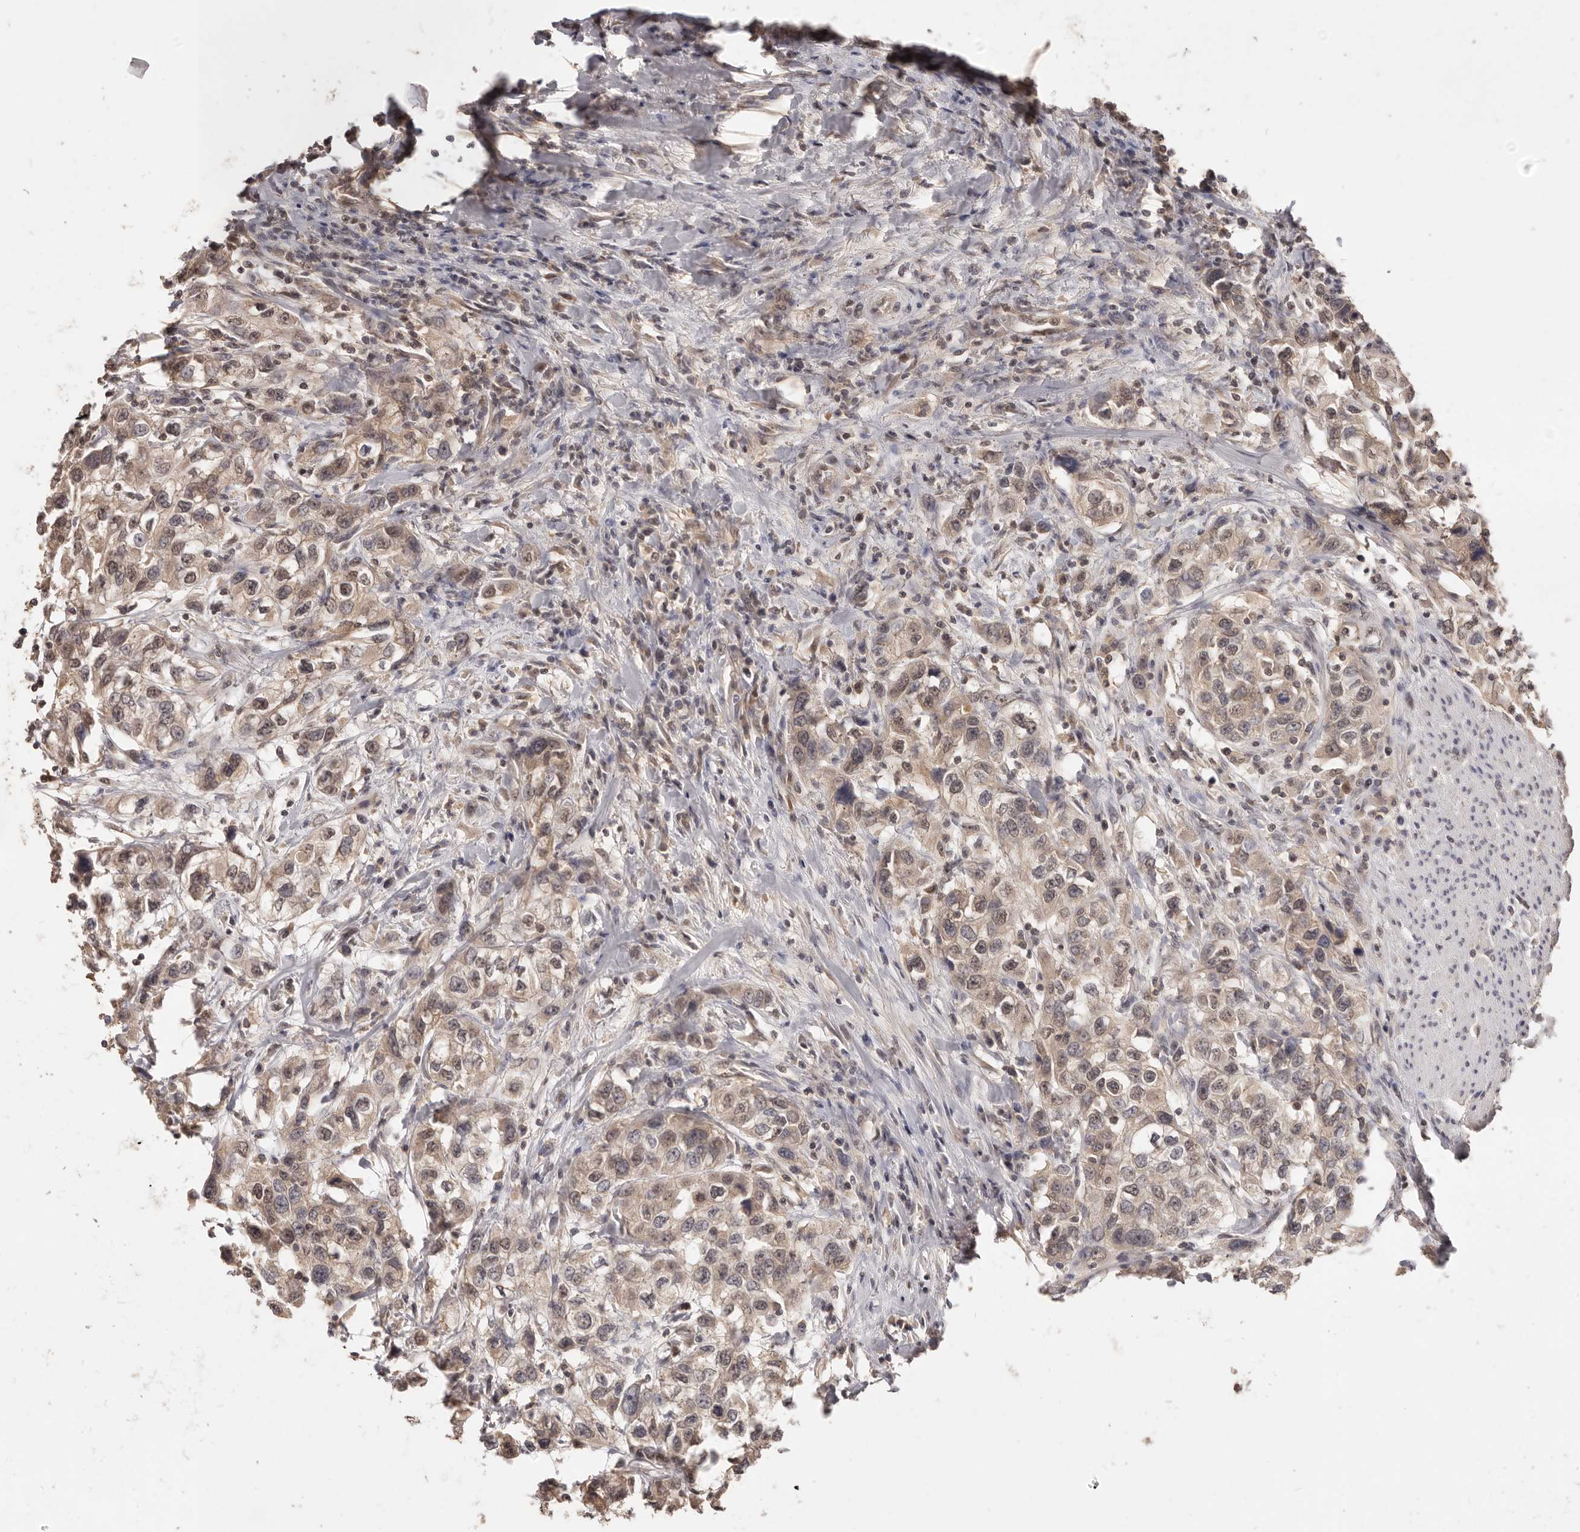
{"staining": {"intensity": "weak", "quantity": ">75%", "location": "cytoplasmic/membranous,nuclear"}, "tissue": "urothelial cancer", "cell_type": "Tumor cells", "image_type": "cancer", "snomed": [{"axis": "morphology", "description": "Urothelial carcinoma, High grade"}, {"axis": "topography", "description": "Urinary bladder"}], "caption": "The micrograph exhibits immunohistochemical staining of urothelial cancer. There is weak cytoplasmic/membranous and nuclear positivity is identified in approximately >75% of tumor cells.", "gene": "TSPAN13", "patient": {"sex": "female", "age": 80}}